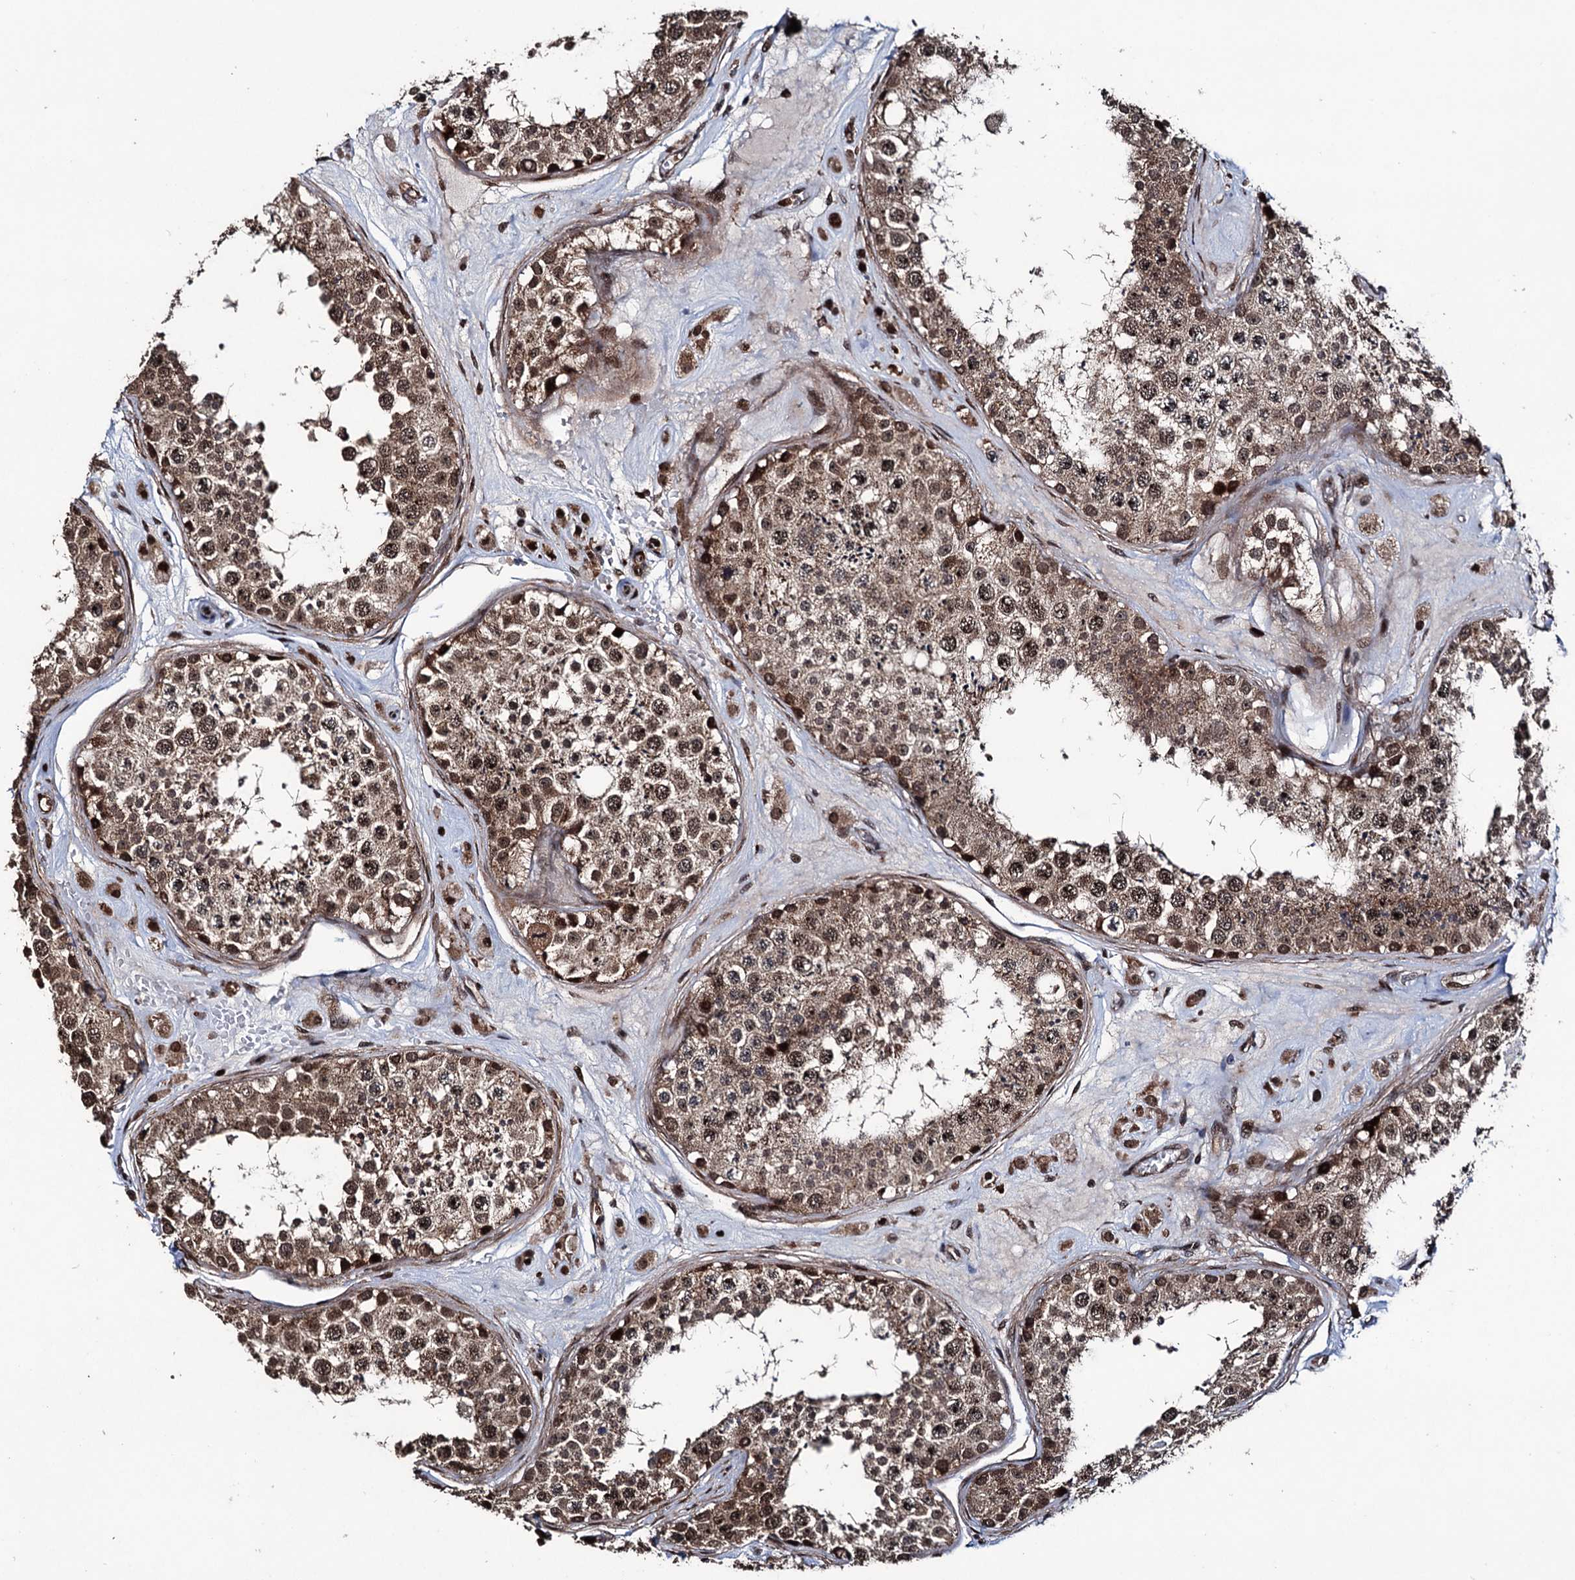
{"staining": {"intensity": "strong", "quantity": ">75%", "location": "cytoplasmic/membranous,nuclear"}, "tissue": "testis", "cell_type": "Cells in seminiferous ducts", "image_type": "normal", "snomed": [{"axis": "morphology", "description": "Normal tissue, NOS"}, {"axis": "topography", "description": "Testis"}], "caption": "A photomicrograph of testis stained for a protein exhibits strong cytoplasmic/membranous,nuclear brown staining in cells in seminiferous ducts.", "gene": "EYA4", "patient": {"sex": "male", "age": 25}}